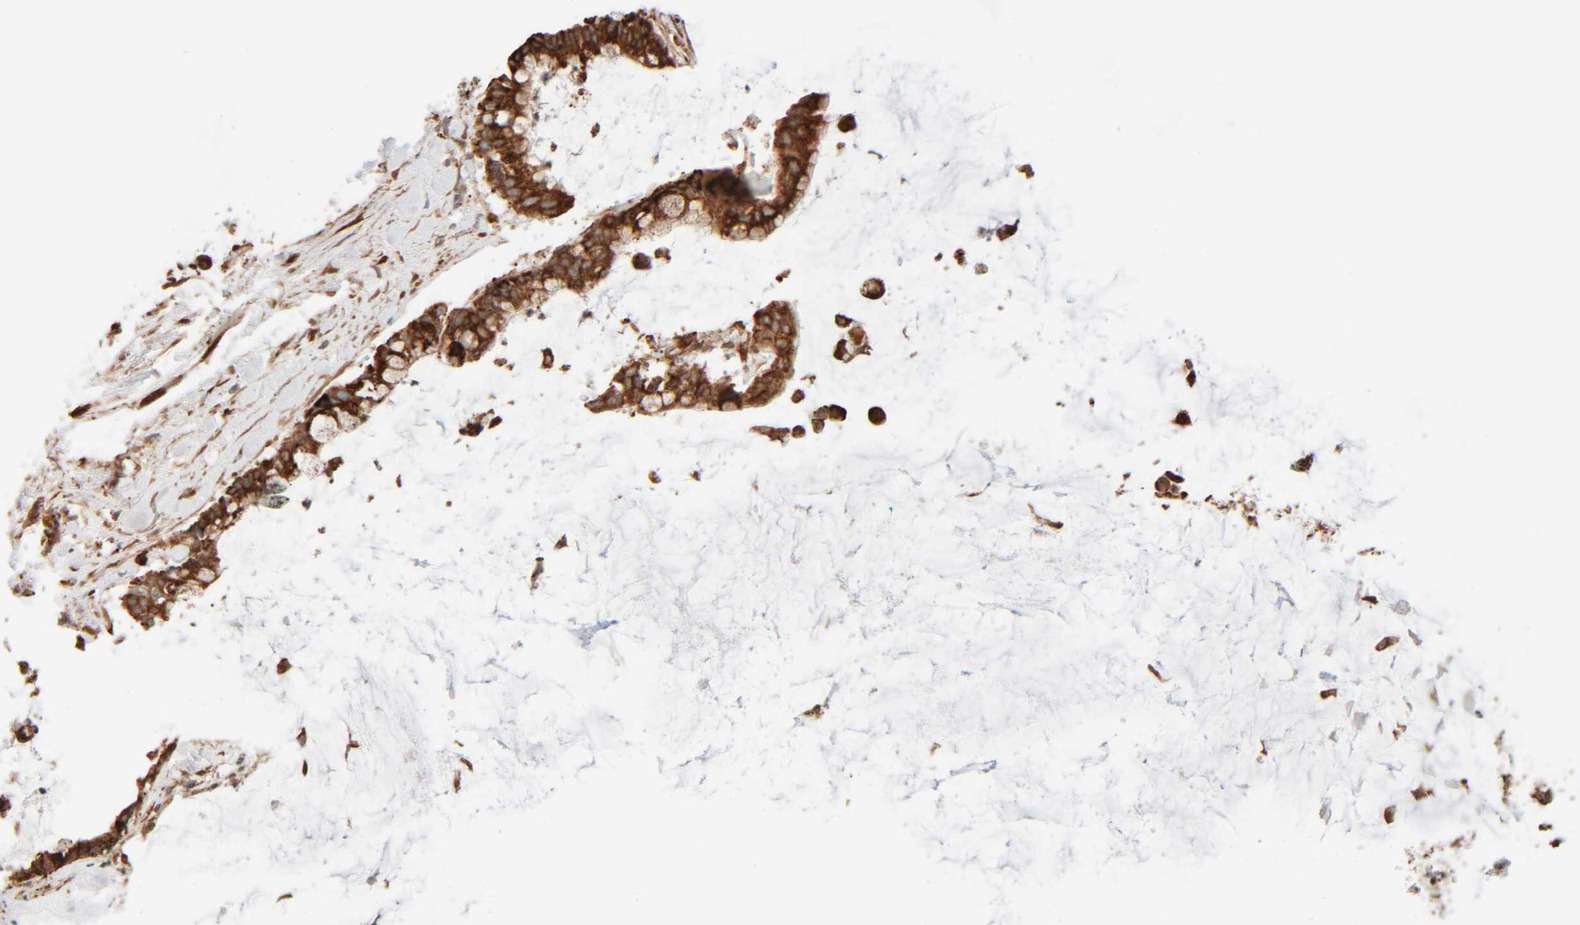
{"staining": {"intensity": "strong", "quantity": ">75%", "location": "cytoplasmic/membranous"}, "tissue": "pancreatic cancer", "cell_type": "Tumor cells", "image_type": "cancer", "snomed": [{"axis": "morphology", "description": "Adenocarcinoma, NOS"}, {"axis": "topography", "description": "Pancreas"}], "caption": "Human pancreatic adenocarcinoma stained with a protein marker exhibits strong staining in tumor cells.", "gene": "INTS1", "patient": {"sex": "male", "age": 41}}